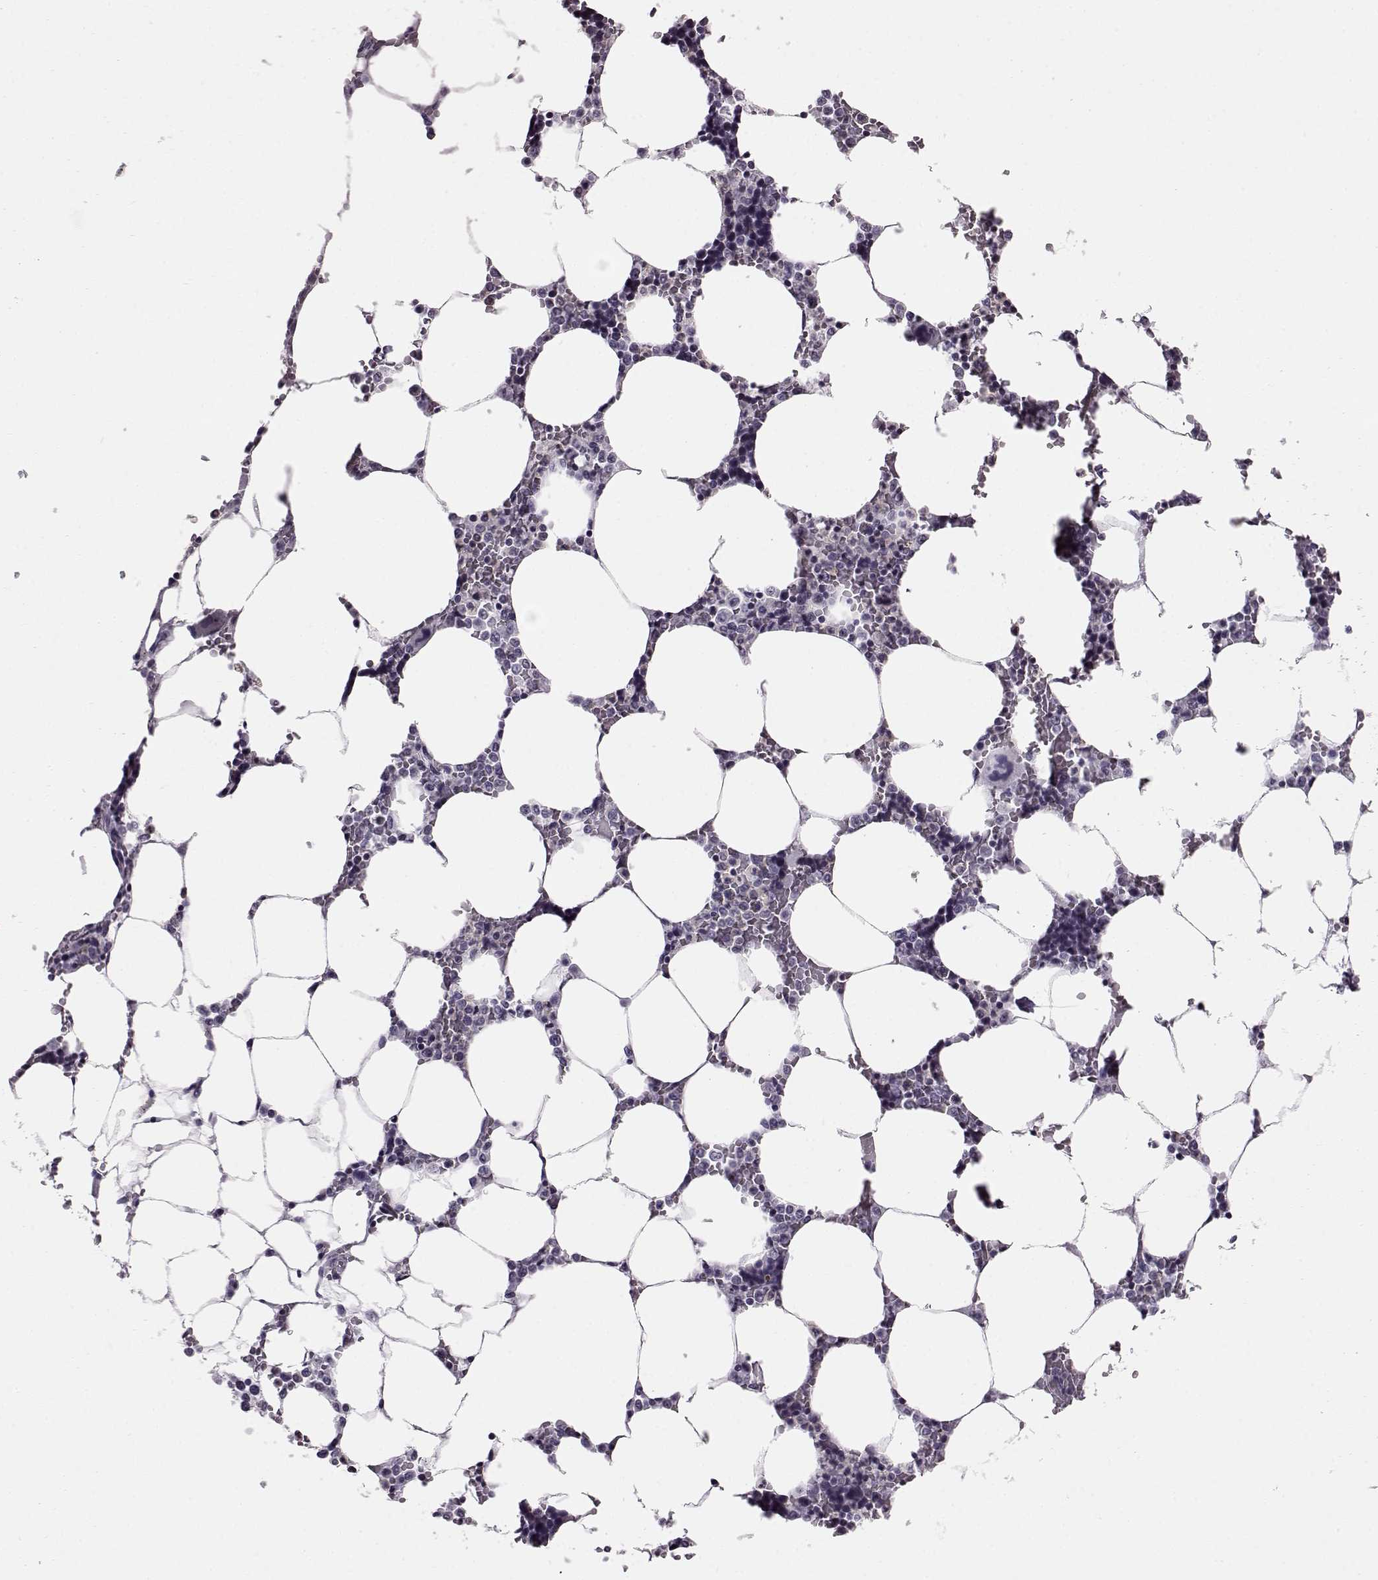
{"staining": {"intensity": "negative", "quantity": "none", "location": "none"}, "tissue": "bone marrow", "cell_type": "Hematopoietic cells", "image_type": "normal", "snomed": [{"axis": "morphology", "description": "Normal tissue, NOS"}, {"axis": "topography", "description": "Bone marrow"}], "caption": "This histopathology image is of benign bone marrow stained with immunohistochemistry to label a protein in brown with the nuclei are counter-stained blue. There is no staining in hematopoietic cells. (DAB immunohistochemistry with hematoxylin counter stain).", "gene": "ADGRG2", "patient": {"sex": "female", "age": 52}}